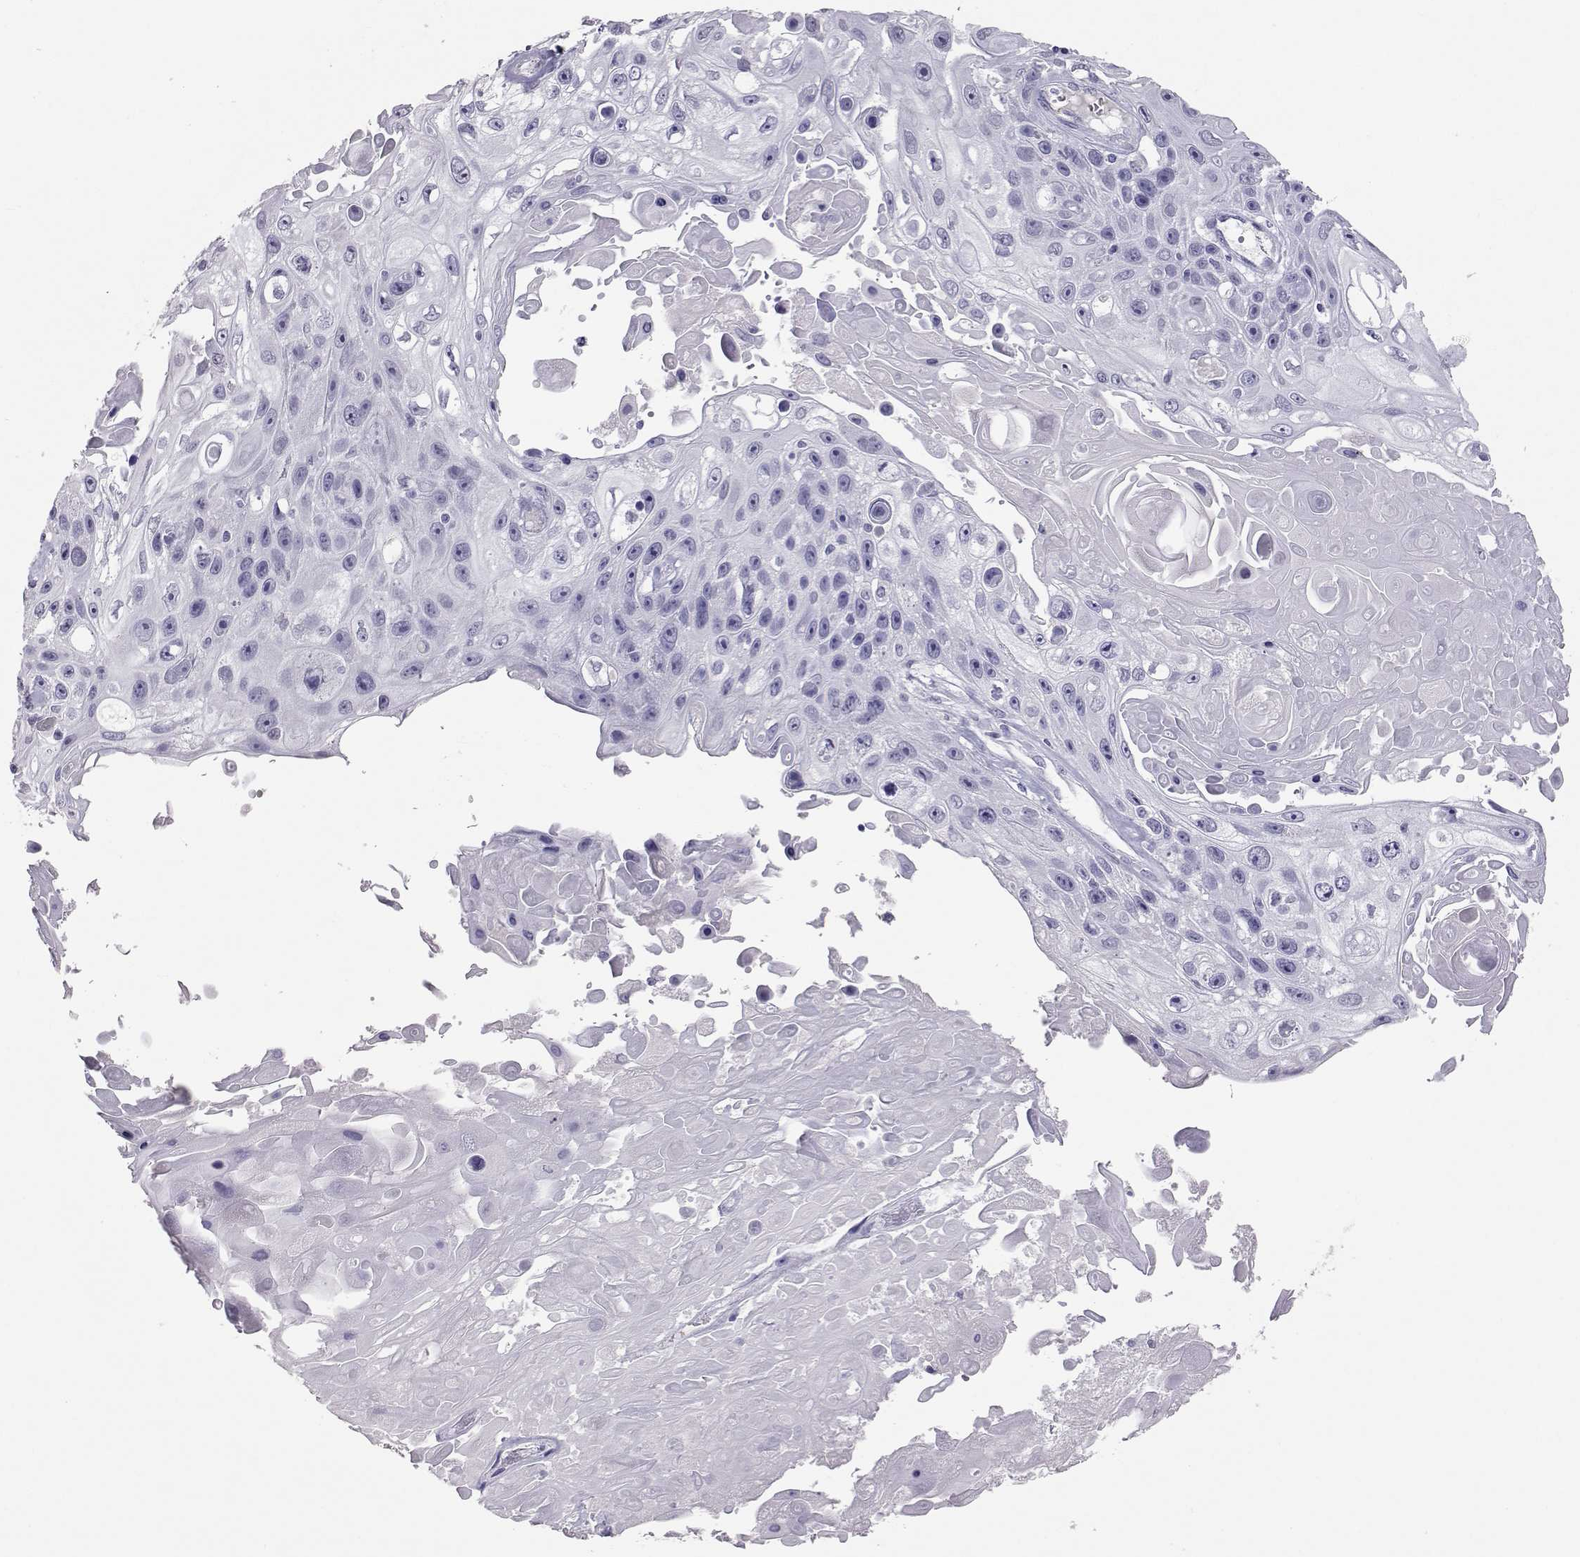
{"staining": {"intensity": "negative", "quantity": "none", "location": "none"}, "tissue": "skin cancer", "cell_type": "Tumor cells", "image_type": "cancer", "snomed": [{"axis": "morphology", "description": "Squamous cell carcinoma, NOS"}, {"axis": "topography", "description": "Skin"}], "caption": "This is a histopathology image of immunohistochemistry (IHC) staining of squamous cell carcinoma (skin), which shows no positivity in tumor cells.", "gene": "PMCH", "patient": {"sex": "male", "age": 82}}